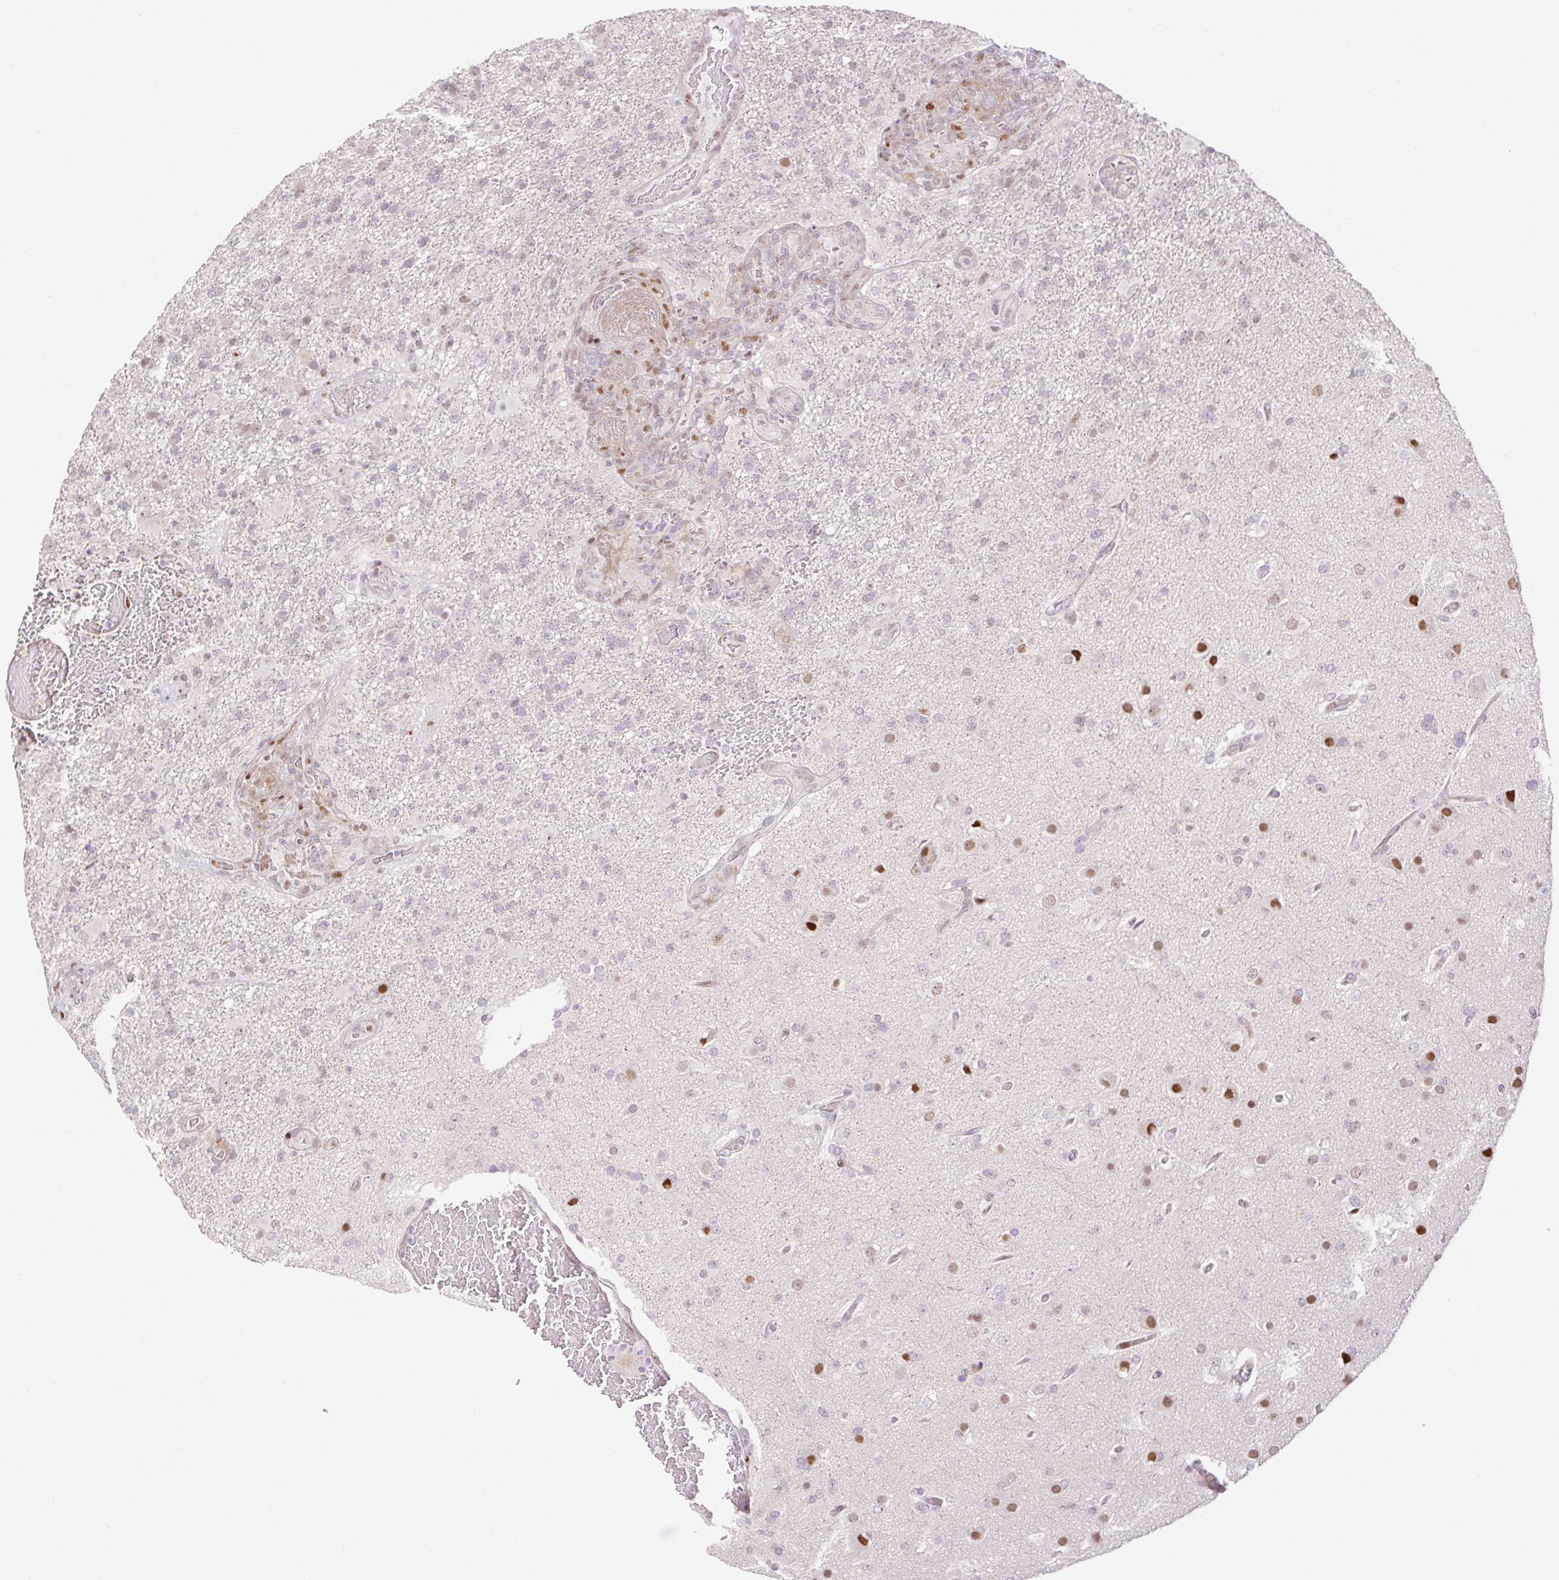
{"staining": {"intensity": "negative", "quantity": "none", "location": "none"}, "tissue": "glioma", "cell_type": "Tumor cells", "image_type": "cancer", "snomed": [{"axis": "morphology", "description": "Glioma, malignant, High grade"}, {"axis": "topography", "description": "Brain"}], "caption": "The IHC photomicrograph has no significant staining in tumor cells of malignant high-grade glioma tissue. (DAB (3,3'-diaminobenzidine) IHC visualized using brightfield microscopy, high magnification).", "gene": "RIPPLY3", "patient": {"sex": "female", "age": 74}}